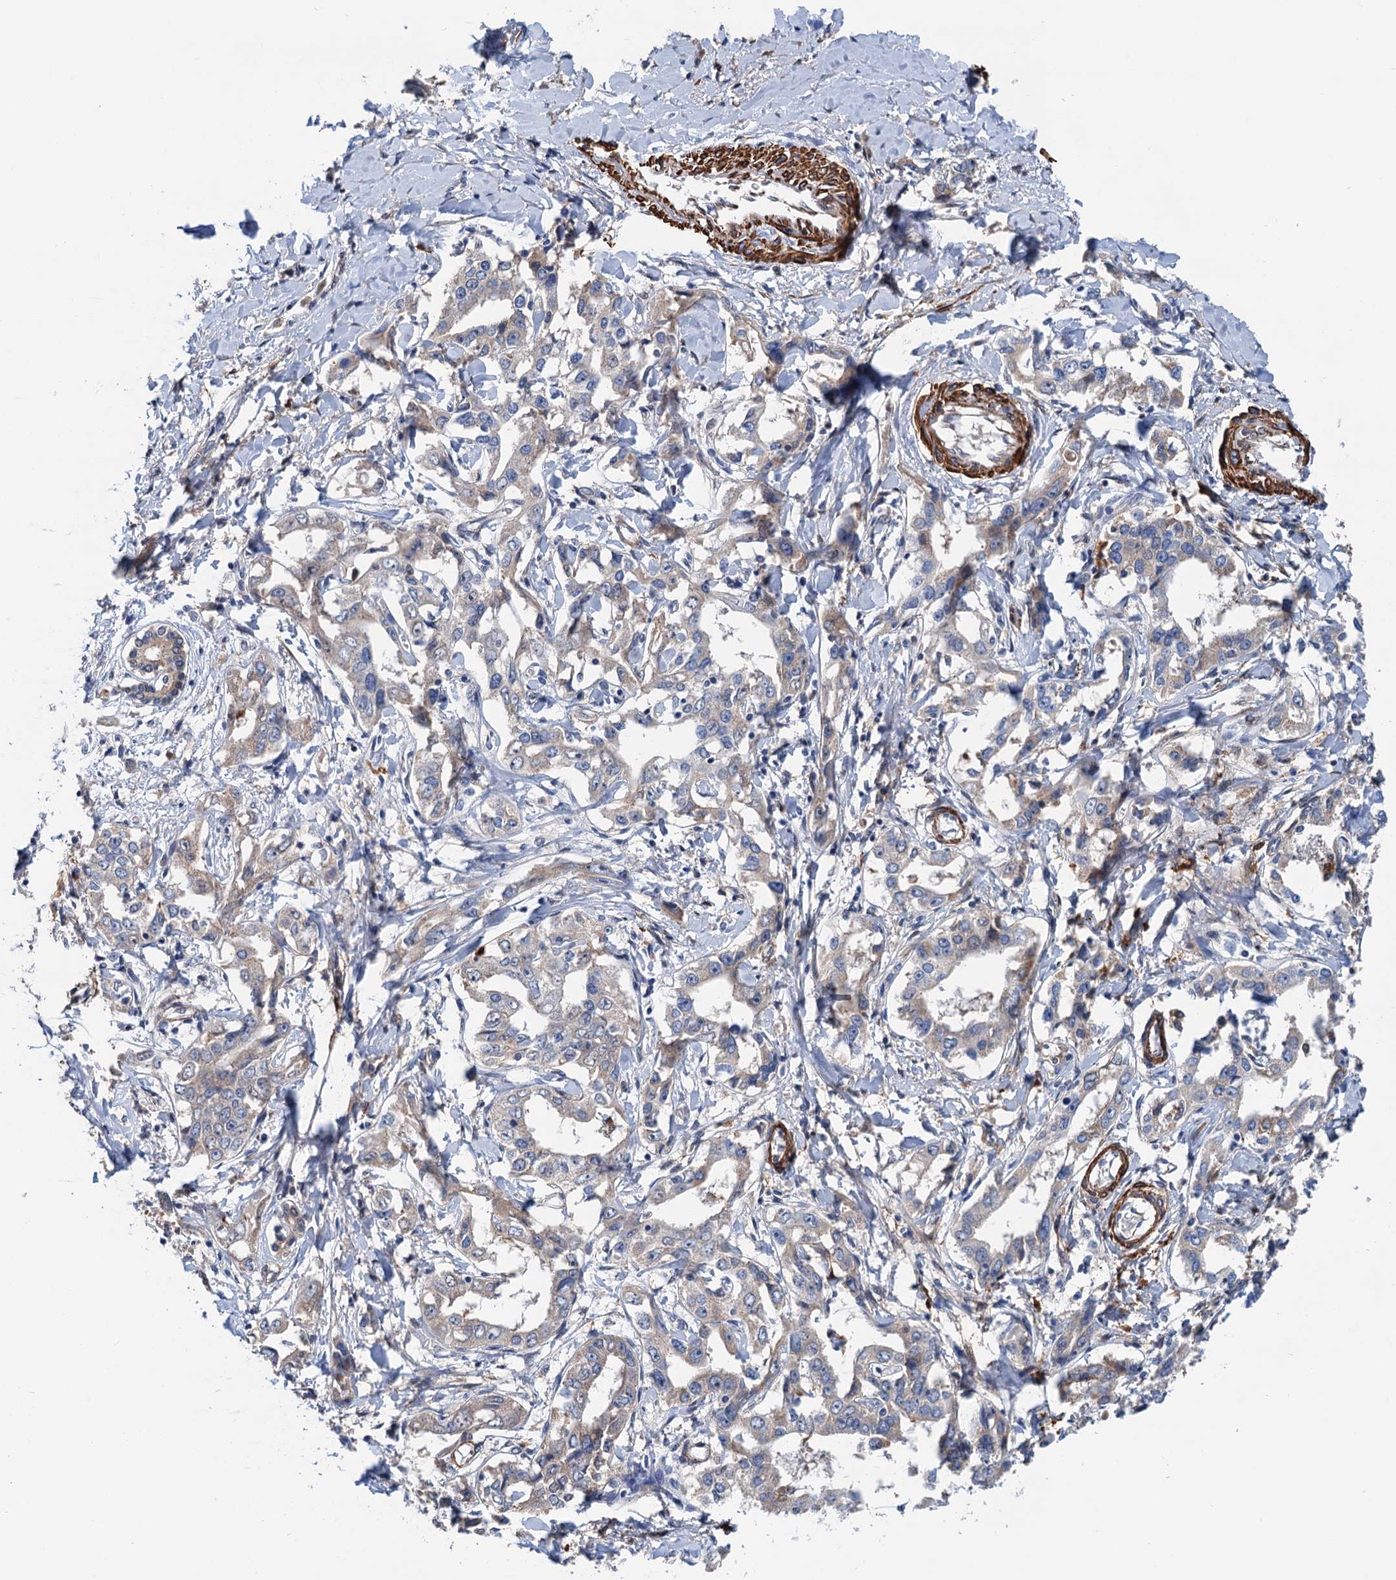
{"staining": {"intensity": "weak", "quantity": "25%-75%", "location": "cytoplasmic/membranous"}, "tissue": "liver cancer", "cell_type": "Tumor cells", "image_type": "cancer", "snomed": [{"axis": "morphology", "description": "Cholangiocarcinoma"}, {"axis": "topography", "description": "Liver"}], "caption": "A micrograph of liver cancer stained for a protein demonstrates weak cytoplasmic/membranous brown staining in tumor cells.", "gene": "CSTPP1", "patient": {"sex": "male", "age": 59}}